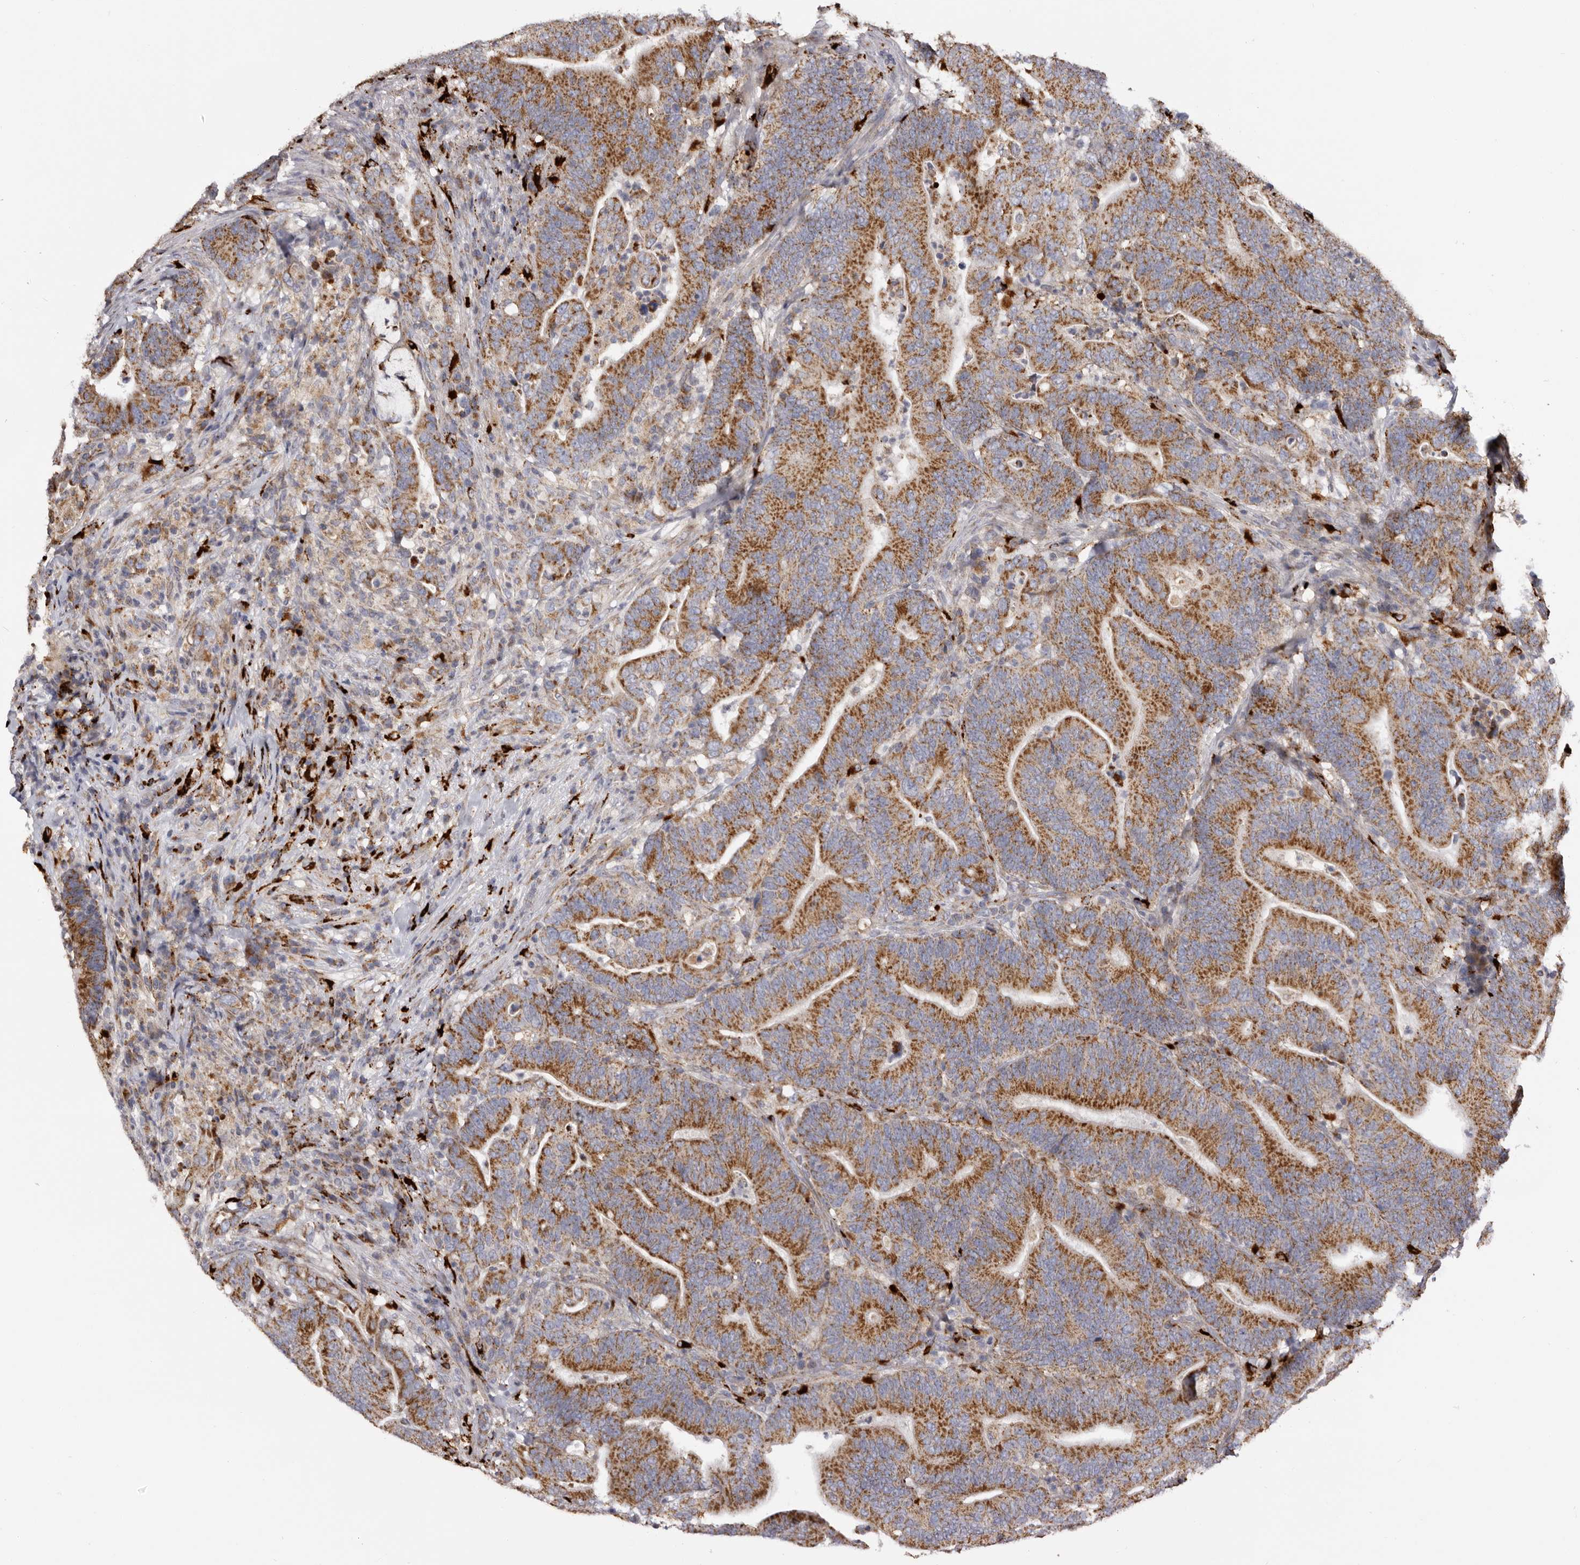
{"staining": {"intensity": "moderate", "quantity": ">75%", "location": "cytoplasmic/membranous"}, "tissue": "colorectal cancer", "cell_type": "Tumor cells", "image_type": "cancer", "snomed": [{"axis": "morphology", "description": "Adenocarcinoma, NOS"}, {"axis": "topography", "description": "Colon"}], "caption": "Brown immunohistochemical staining in human adenocarcinoma (colorectal) reveals moderate cytoplasmic/membranous positivity in approximately >75% of tumor cells.", "gene": "MECR", "patient": {"sex": "female", "age": 66}}